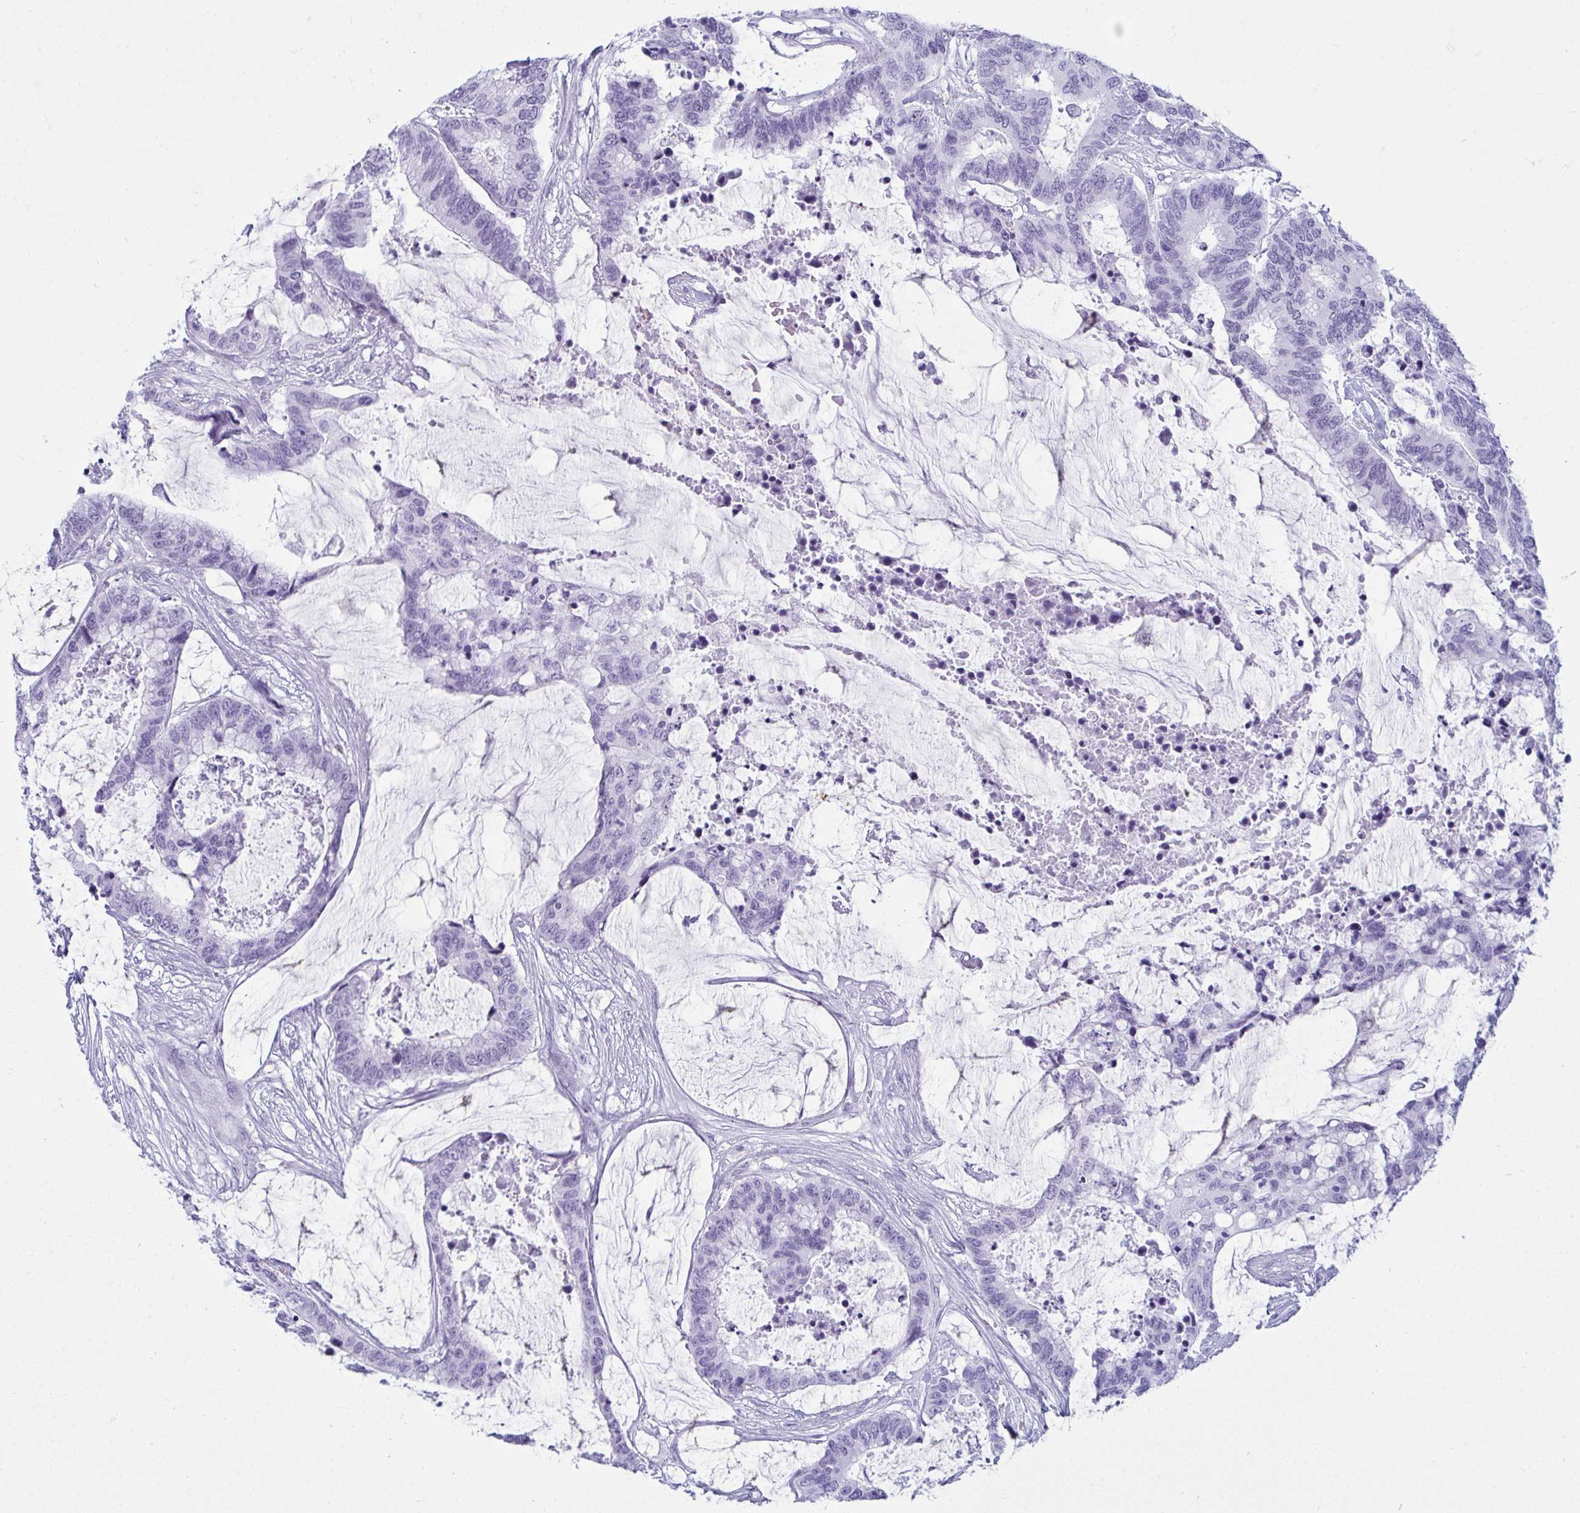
{"staining": {"intensity": "negative", "quantity": "none", "location": "none"}, "tissue": "colorectal cancer", "cell_type": "Tumor cells", "image_type": "cancer", "snomed": [{"axis": "morphology", "description": "Adenocarcinoma, NOS"}, {"axis": "topography", "description": "Rectum"}], "caption": "Immunohistochemistry (IHC) of human colorectal cancer exhibits no staining in tumor cells.", "gene": "CLGN", "patient": {"sex": "female", "age": 59}}